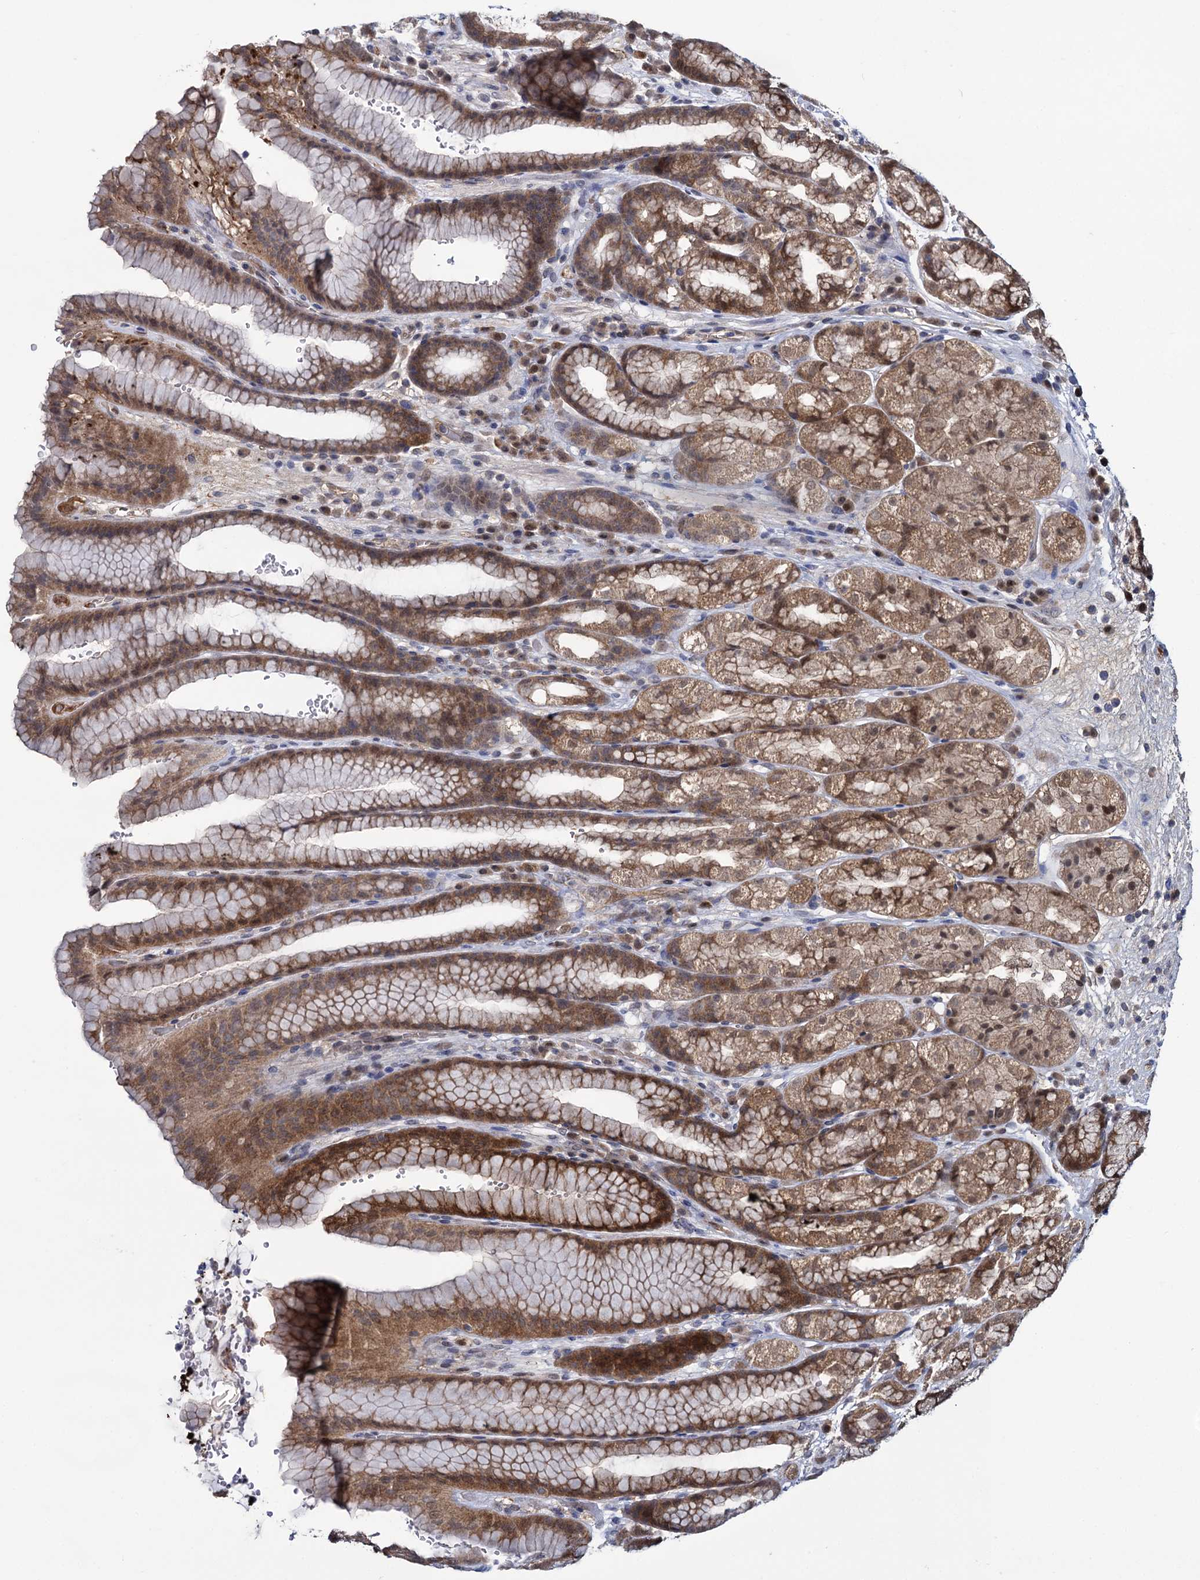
{"staining": {"intensity": "moderate", "quantity": ">75%", "location": "cytoplasmic/membranous,nuclear"}, "tissue": "stomach", "cell_type": "Glandular cells", "image_type": "normal", "snomed": [{"axis": "morphology", "description": "Normal tissue, NOS"}, {"axis": "morphology", "description": "Adenocarcinoma, NOS"}, {"axis": "topography", "description": "Stomach"}], "caption": "Protein staining demonstrates moderate cytoplasmic/membranous,nuclear positivity in approximately >75% of glandular cells in benign stomach.", "gene": "GLO1", "patient": {"sex": "male", "age": 57}}